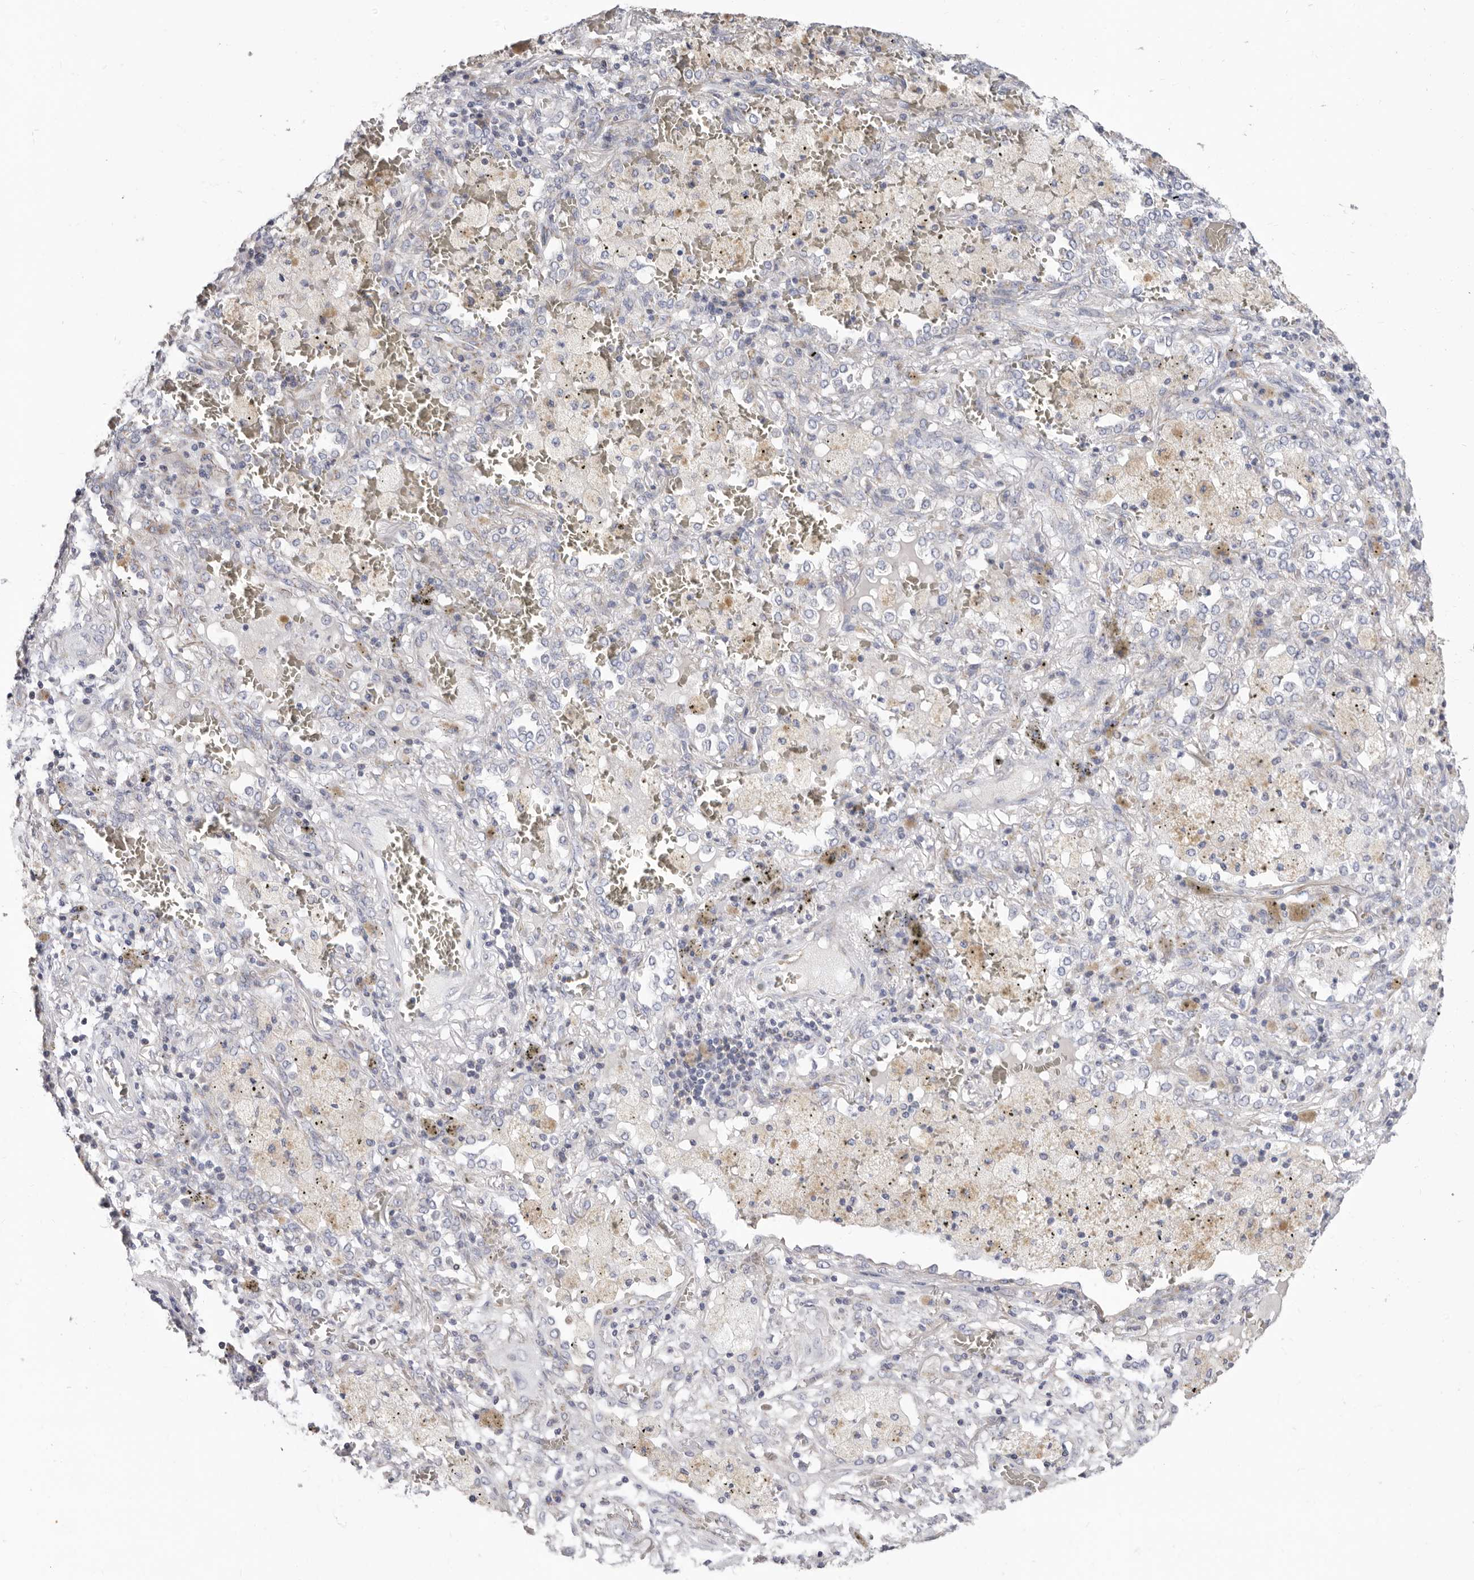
{"staining": {"intensity": "negative", "quantity": "none", "location": "none"}, "tissue": "lung cancer", "cell_type": "Tumor cells", "image_type": "cancer", "snomed": [{"axis": "morphology", "description": "Squamous cell carcinoma, NOS"}, {"axis": "topography", "description": "Lung"}], "caption": "High power microscopy micrograph of an IHC image of lung squamous cell carcinoma, revealing no significant expression in tumor cells.", "gene": "RSPO2", "patient": {"sex": "female", "age": 47}}